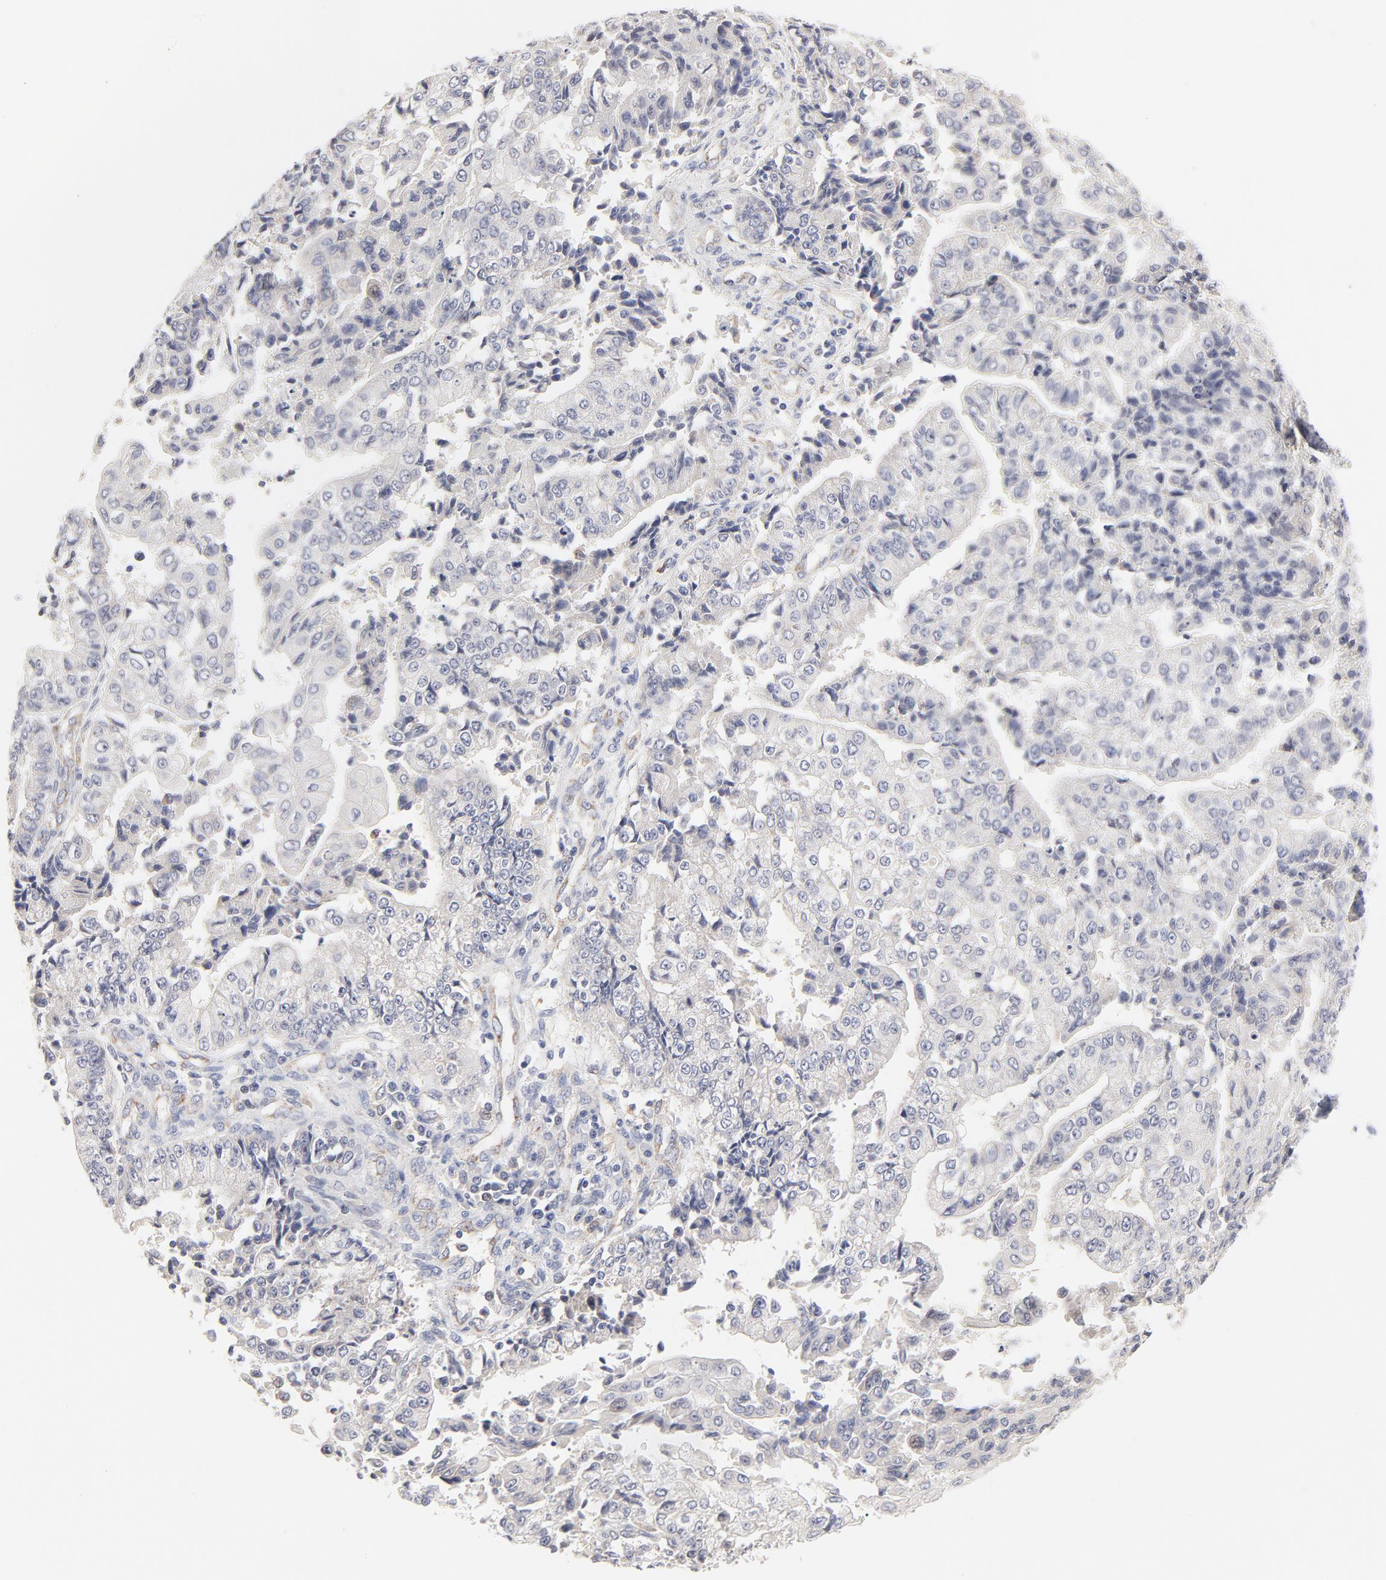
{"staining": {"intensity": "negative", "quantity": "none", "location": "none"}, "tissue": "endometrial cancer", "cell_type": "Tumor cells", "image_type": "cancer", "snomed": [{"axis": "morphology", "description": "Adenocarcinoma, NOS"}, {"axis": "topography", "description": "Endometrium"}], "caption": "An IHC histopathology image of endometrial cancer is shown. There is no staining in tumor cells of endometrial cancer. (Stains: DAB immunohistochemistry (IHC) with hematoxylin counter stain, Microscopy: brightfield microscopy at high magnification).", "gene": "MTERF2", "patient": {"sex": "female", "age": 75}}